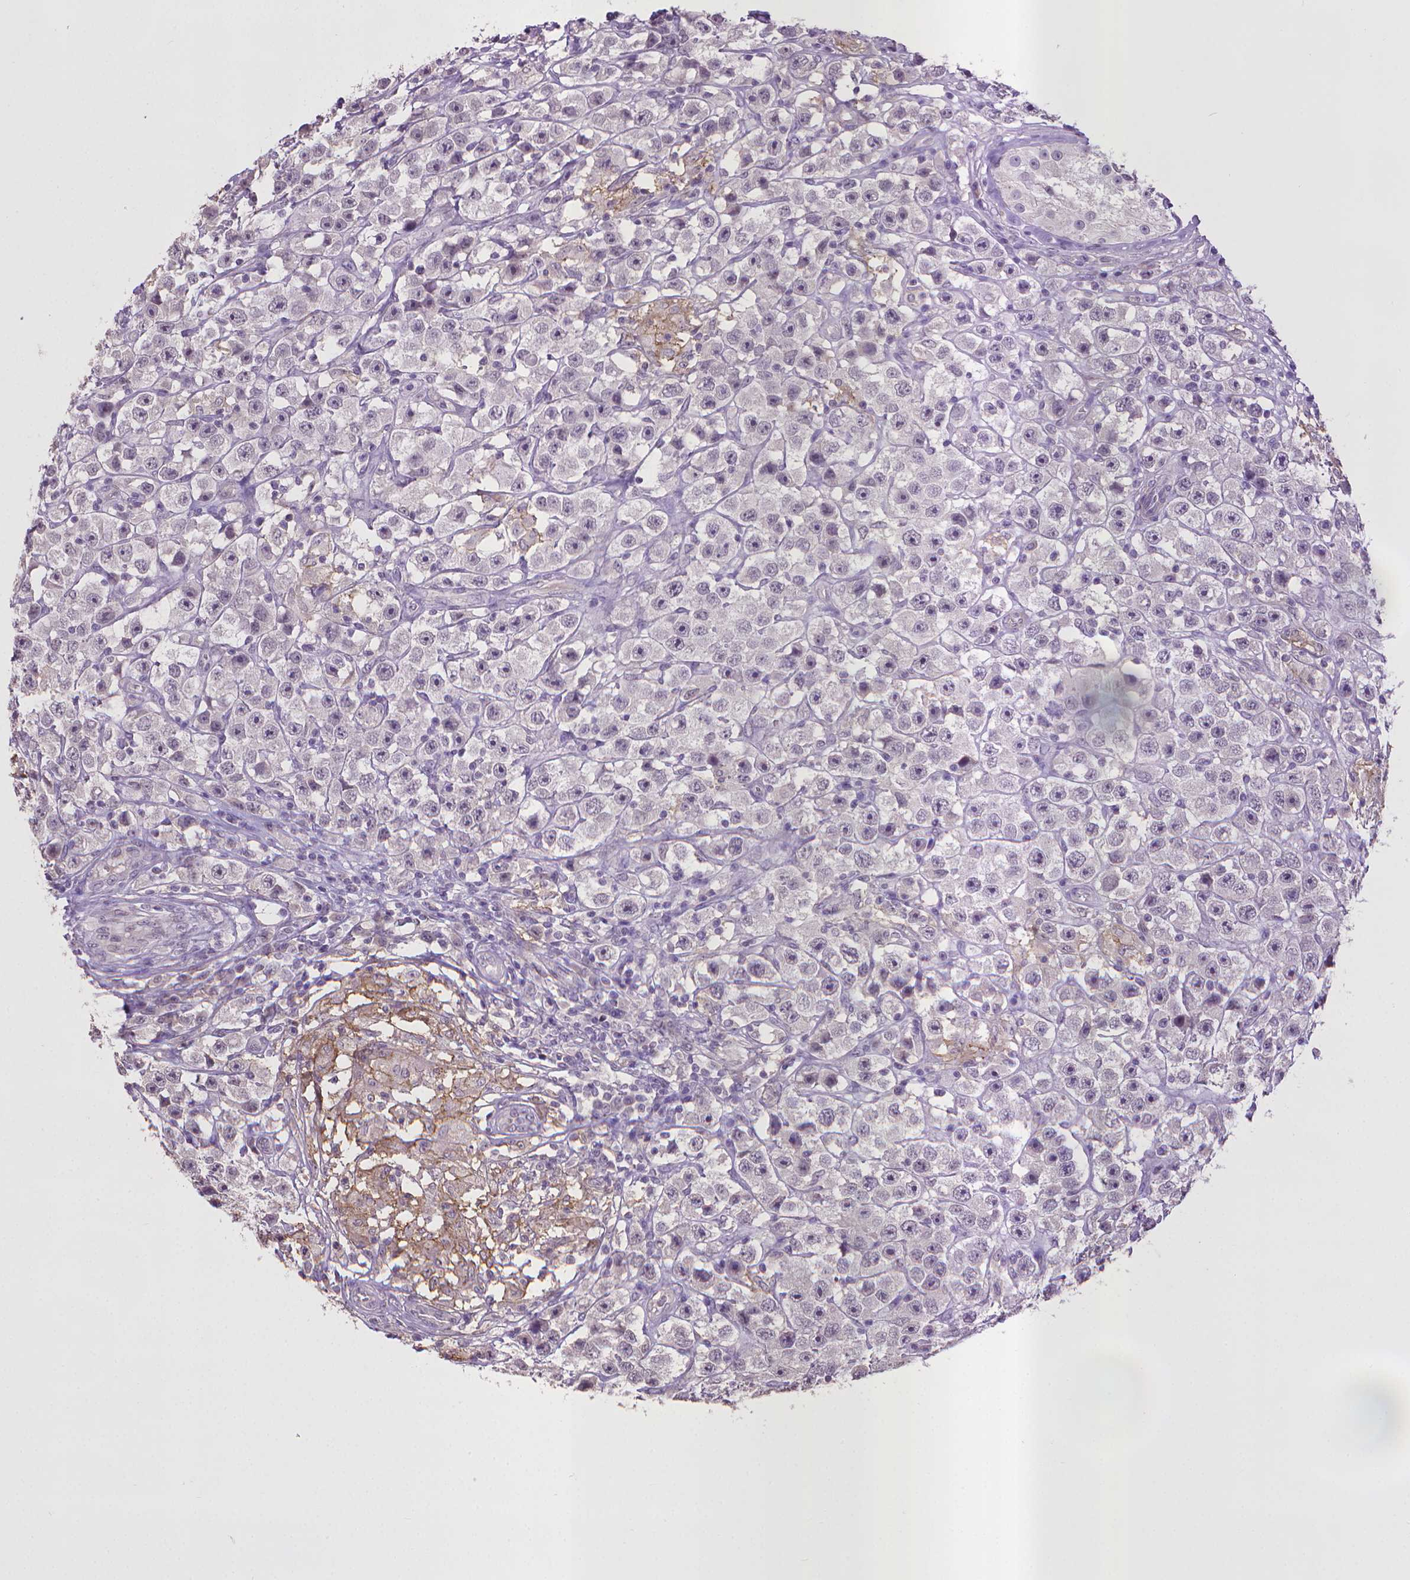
{"staining": {"intensity": "negative", "quantity": "none", "location": "none"}, "tissue": "testis cancer", "cell_type": "Tumor cells", "image_type": "cancer", "snomed": [{"axis": "morphology", "description": "Seminoma, NOS"}, {"axis": "topography", "description": "Testis"}], "caption": "IHC image of neoplastic tissue: testis cancer (seminoma) stained with DAB (3,3'-diaminobenzidine) reveals no significant protein positivity in tumor cells.", "gene": "CPM", "patient": {"sex": "male", "age": 45}}